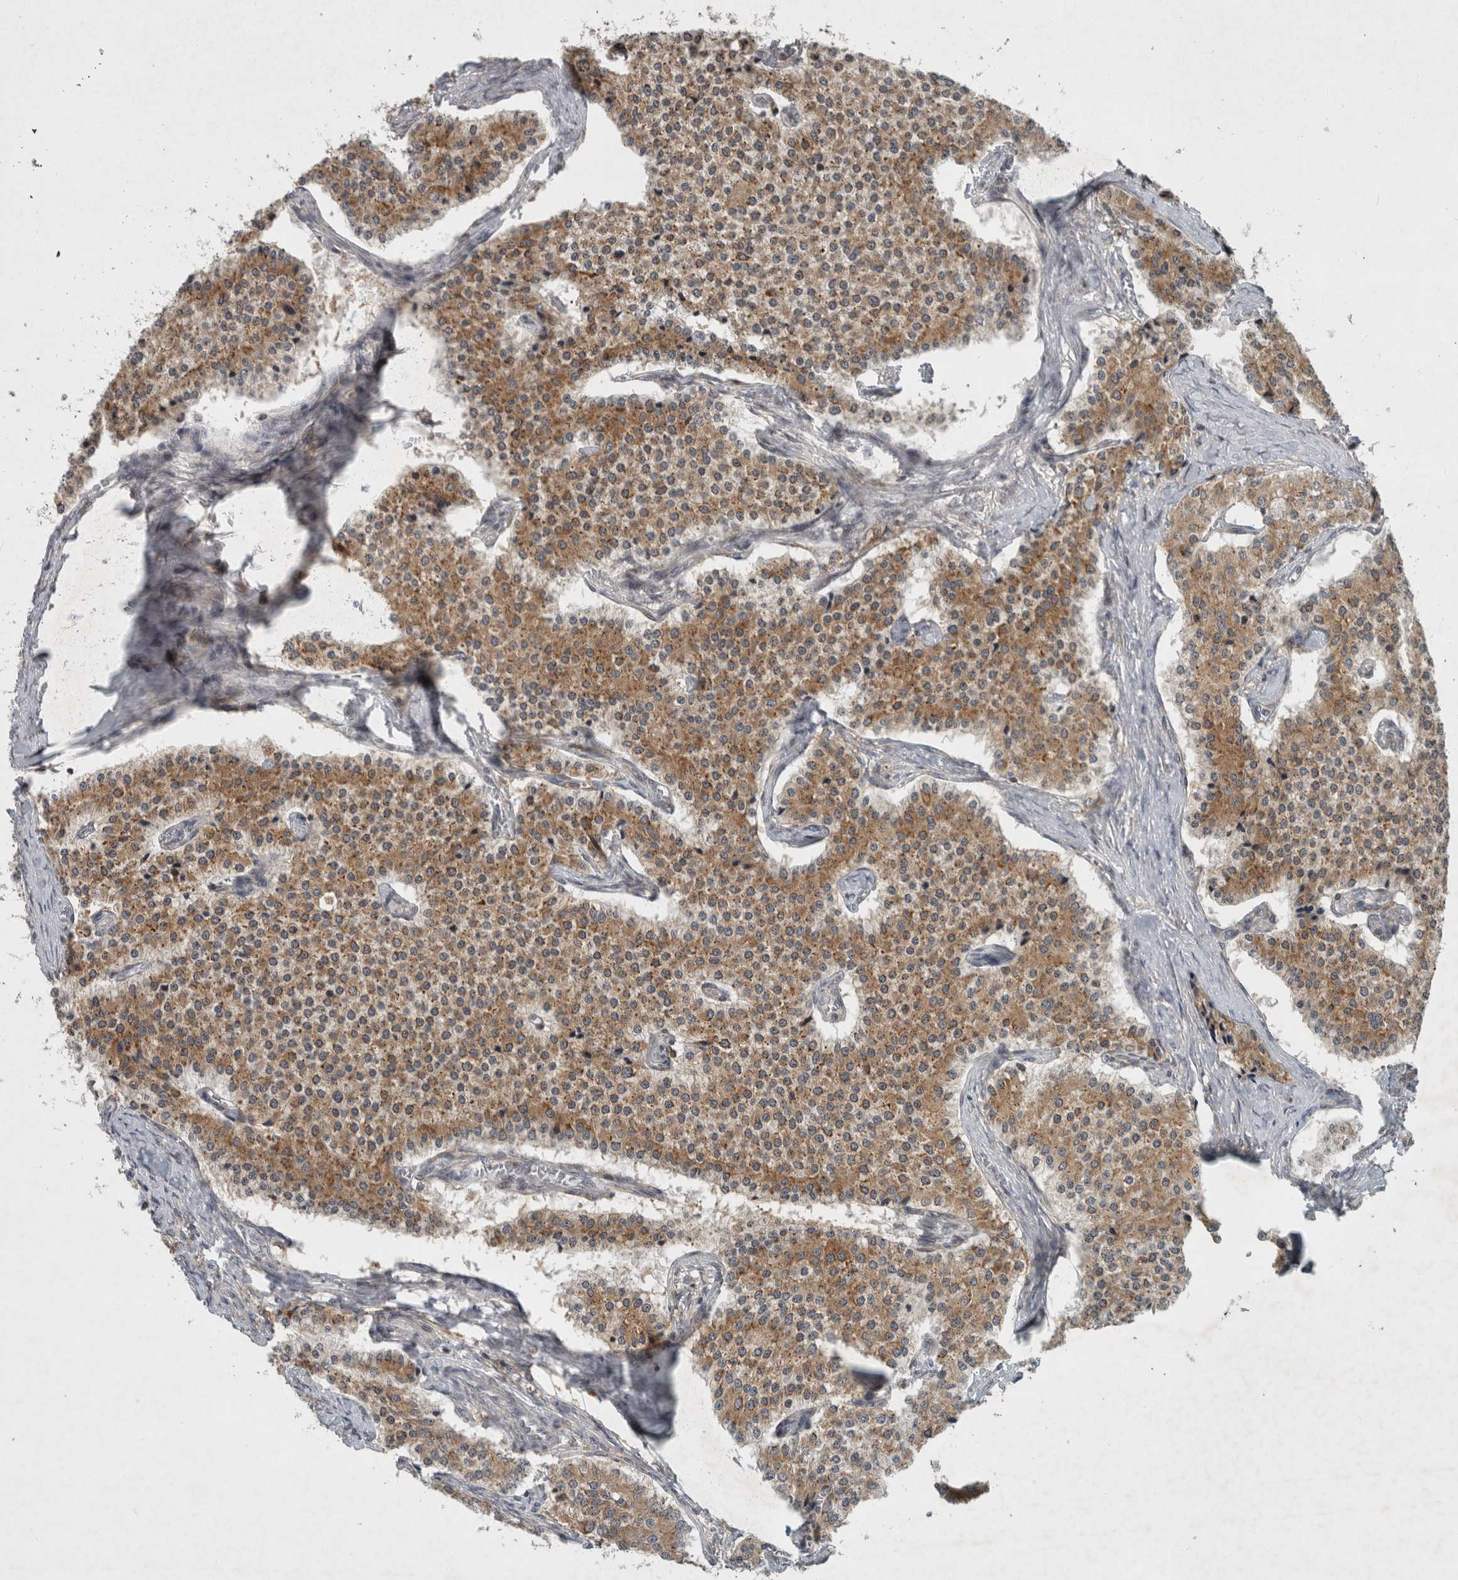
{"staining": {"intensity": "moderate", "quantity": ">75%", "location": "cytoplasmic/membranous"}, "tissue": "carcinoid", "cell_type": "Tumor cells", "image_type": "cancer", "snomed": [{"axis": "morphology", "description": "Carcinoid, malignant, NOS"}, {"axis": "topography", "description": "Colon"}], "caption": "Immunohistochemical staining of human carcinoid reveals medium levels of moderate cytoplasmic/membranous expression in about >75% of tumor cells.", "gene": "GPR137B", "patient": {"sex": "female", "age": 52}}